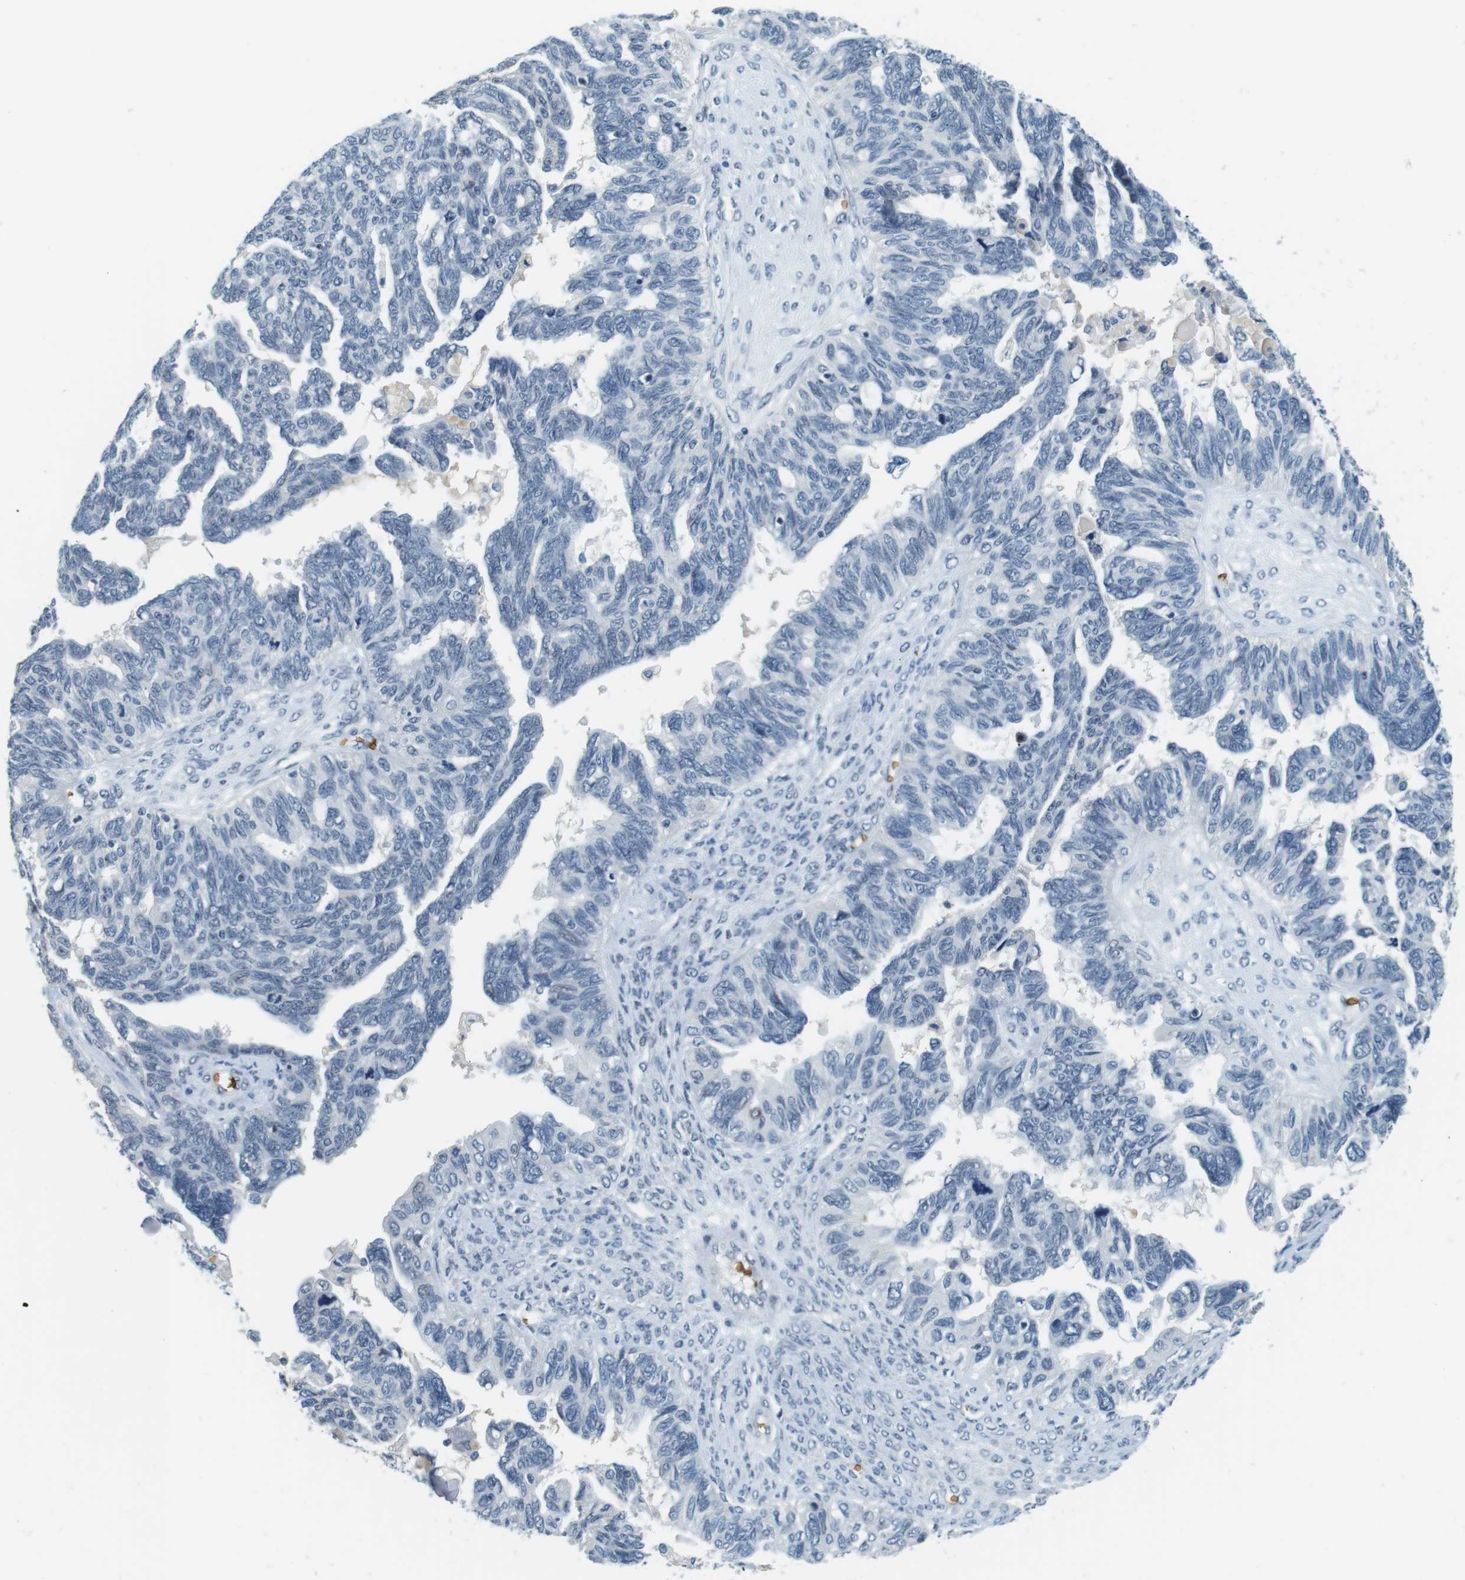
{"staining": {"intensity": "negative", "quantity": "none", "location": "none"}, "tissue": "ovarian cancer", "cell_type": "Tumor cells", "image_type": "cancer", "snomed": [{"axis": "morphology", "description": "Cystadenocarcinoma, serous, NOS"}, {"axis": "topography", "description": "Ovary"}], "caption": "This is an immunohistochemistry micrograph of ovarian serous cystadenocarcinoma. There is no expression in tumor cells.", "gene": "SLC4A1", "patient": {"sex": "female", "age": 79}}